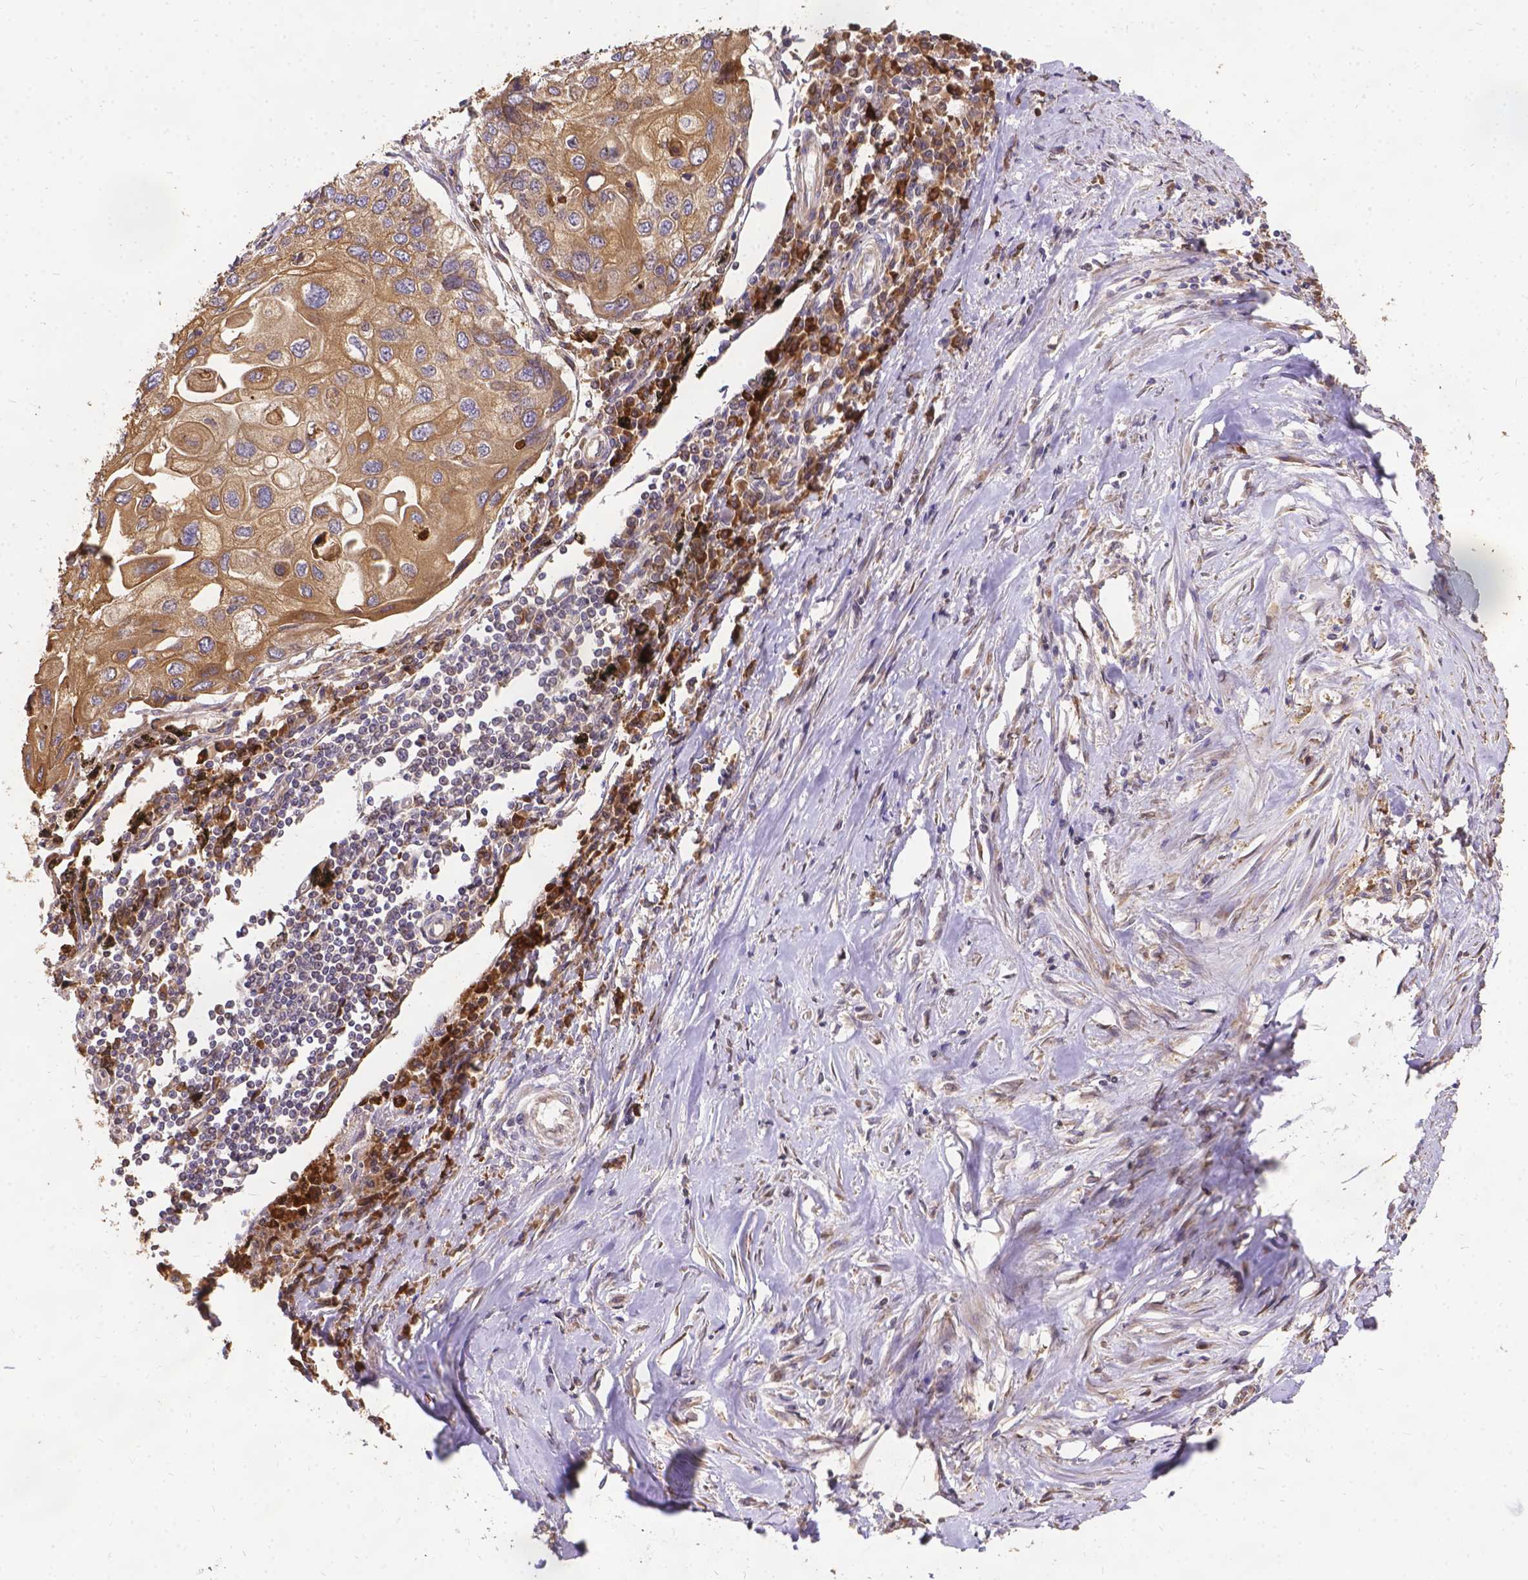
{"staining": {"intensity": "weak", "quantity": ">75%", "location": "cytoplasmic/membranous"}, "tissue": "lung cancer", "cell_type": "Tumor cells", "image_type": "cancer", "snomed": [{"axis": "morphology", "description": "Squamous cell carcinoma, NOS"}, {"axis": "morphology", "description": "Squamous cell carcinoma, metastatic, NOS"}, {"axis": "topography", "description": "Lung"}], "caption": "This photomicrograph reveals immunohistochemistry (IHC) staining of human metastatic squamous cell carcinoma (lung), with low weak cytoplasmic/membranous expression in about >75% of tumor cells.", "gene": "DENND6A", "patient": {"sex": "male", "age": 63}}